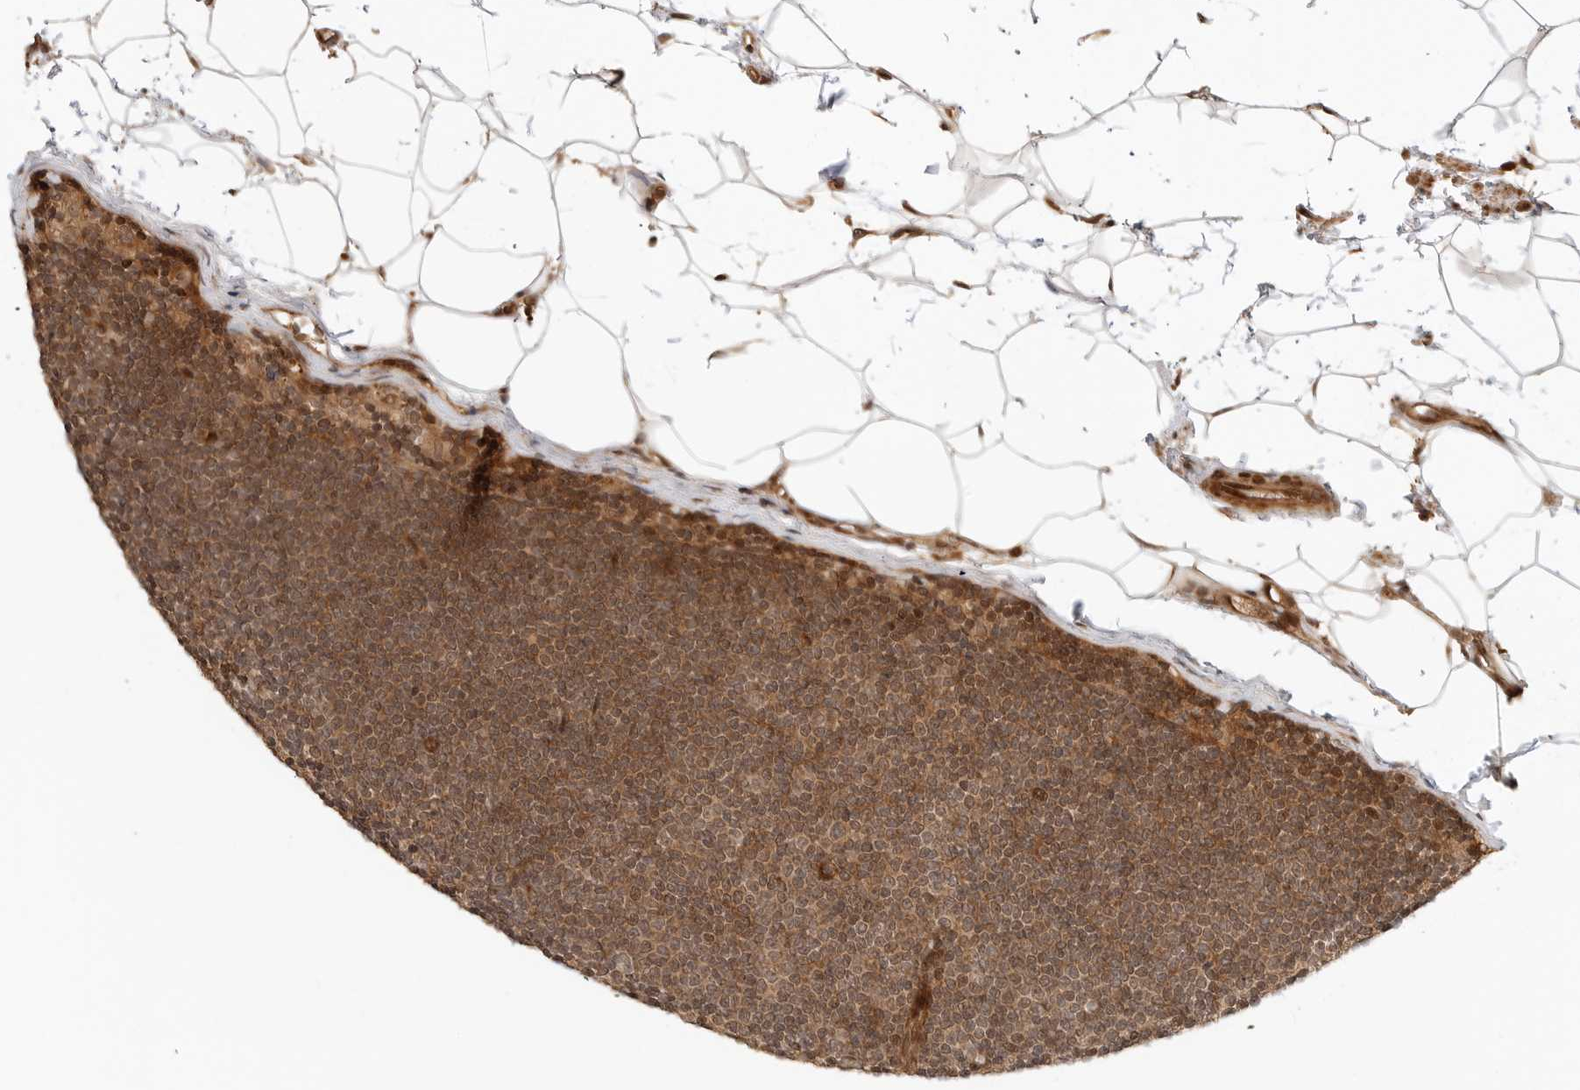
{"staining": {"intensity": "weak", "quantity": ">75%", "location": "cytoplasmic/membranous,nuclear"}, "tissue": "lymphoma", "cell_type": "Tumor cells", "image_type": "cancer", "snomed": [{"axis": "morphology", "description": "Malignant lymphoma, non-Hodgkin's type, Low grade"}, {"axis": "topography", "description": "Lymph node"}], "caption": "Tumor cells demonstrate low levels of weak cytoplasmic/membranous and nuclear staining in about >75% of cells in lymphoma. (Brightfield microscopy of DAB IHC at high magnification).", "gene": "GEM", "patient": {"sex": "female", "age": 53}}